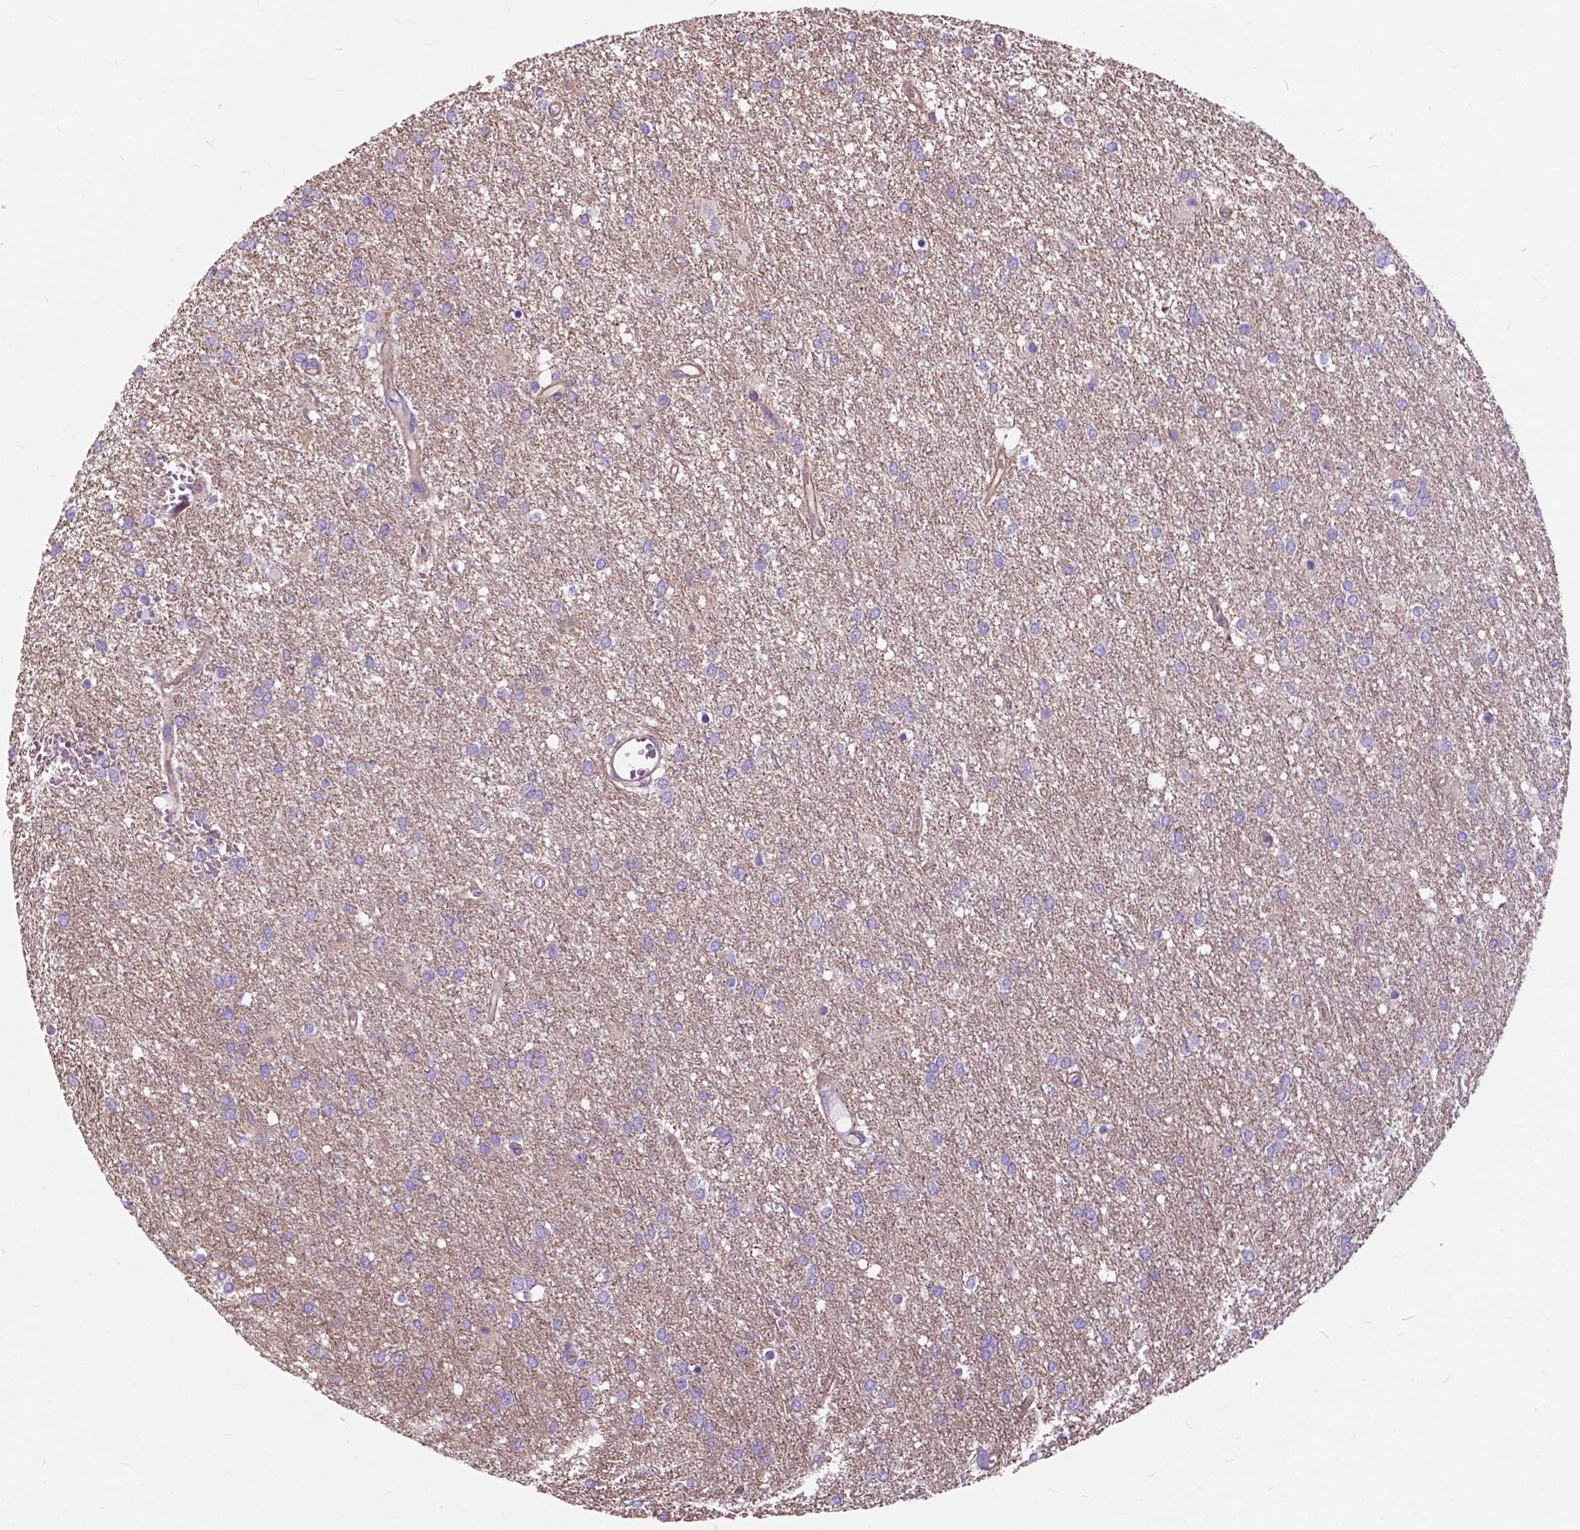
{"staining": {"intensity": "negative", "quantity": "none", "location": "none"}, "tissue": "glioma", "cell_type": "Tumor cells", "image_type": "cancer", "snomed": [{"axis": "morphology", "description": "Glioma, malignant, High grade"}, {"axis": "topography", "description": "Brain"}], "caption": "Protein analysis of malignant glioma (high-grade) demonstrates no significant staining in tumor cells. (DAB (3,3'-diaminobenzidine) immunohistochemistry visualized using brightfield microscopy, high magnification).", "gene": "FLT4", "patient": {"sex": "female", "age": 61}}